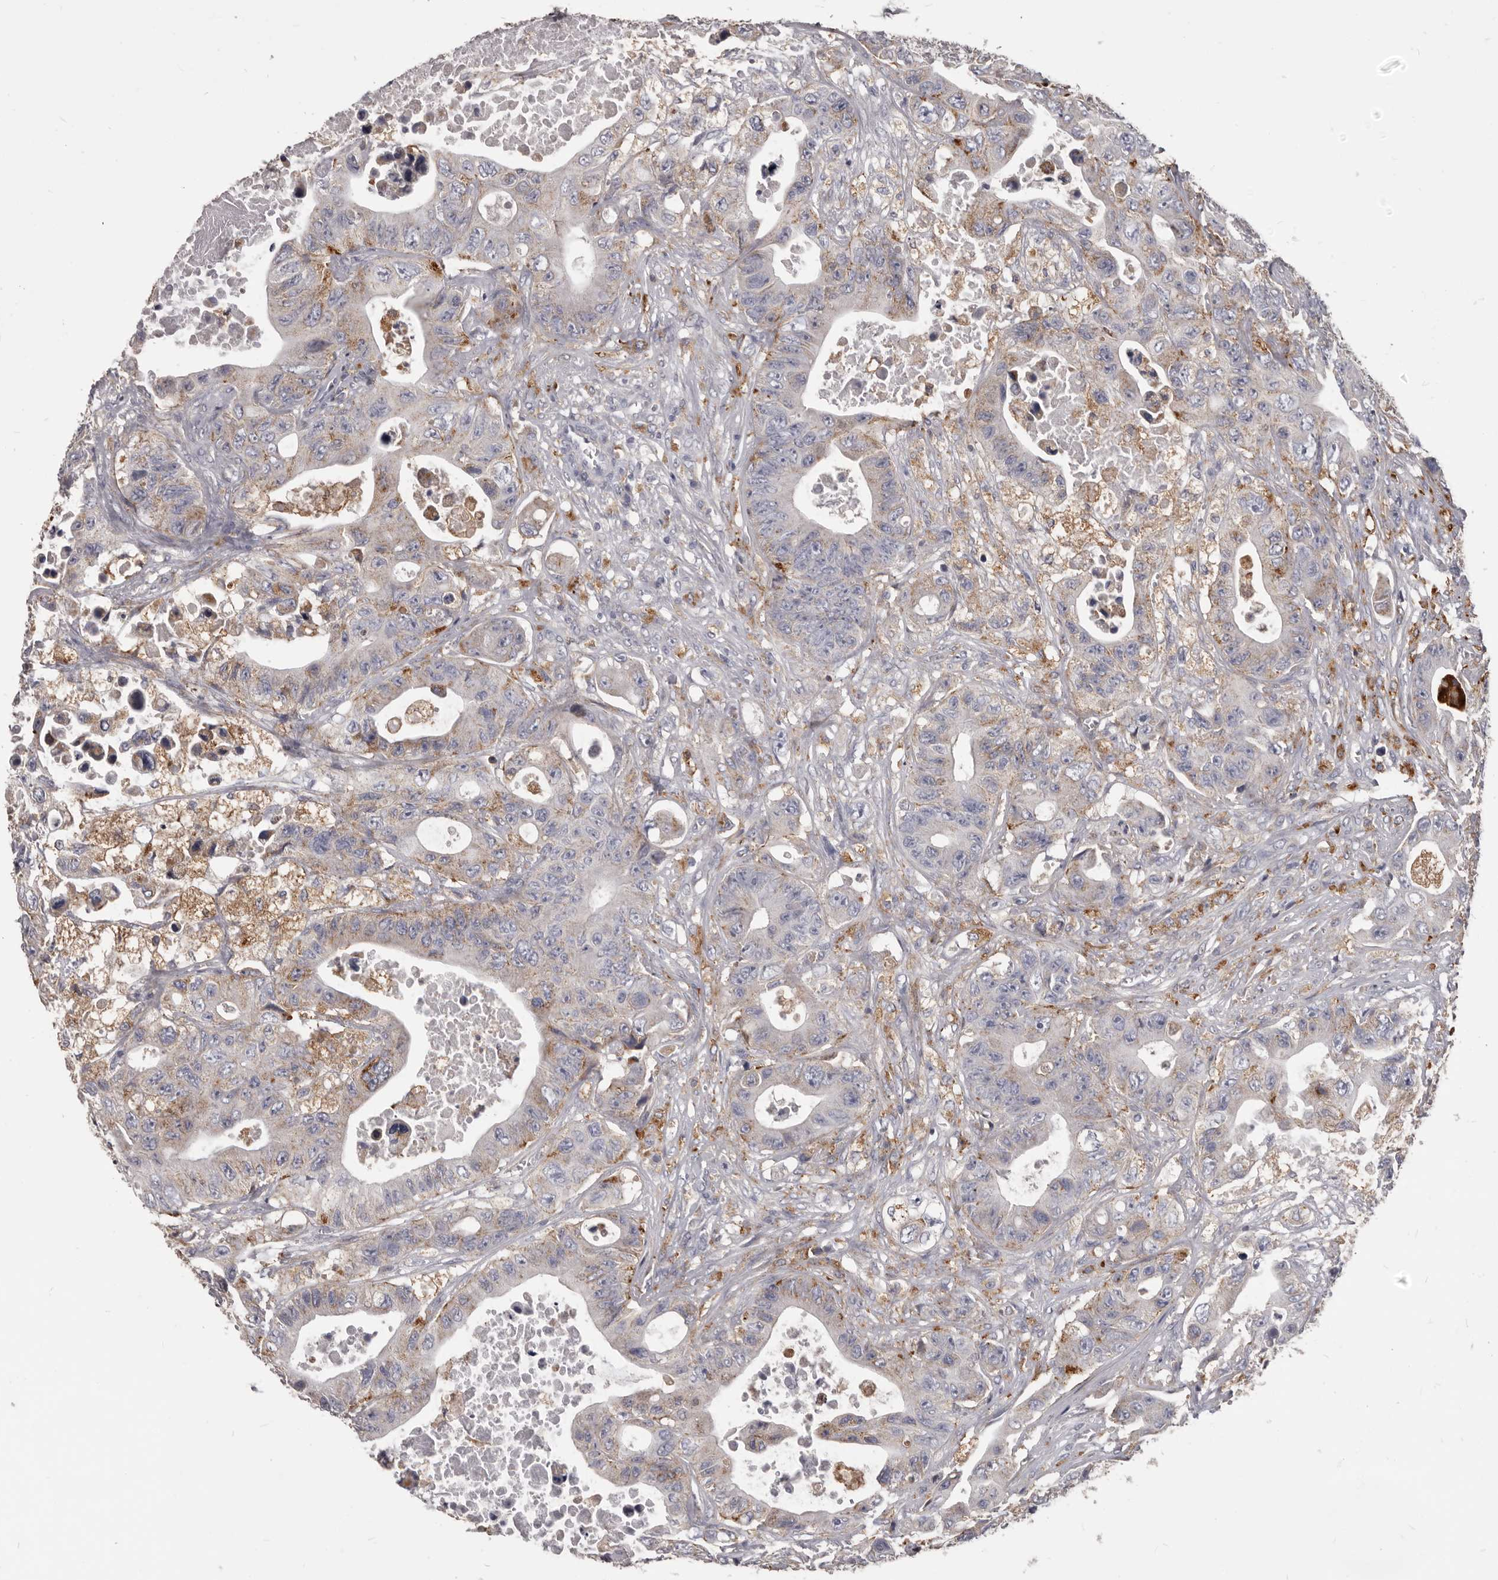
{"staining": {"intensity": "moderate", "quantity": "<25%", "location": "cytoplasmic/membranous"}, "tissue": "colorectal cancer", "cell_type": "Tumor cells", "image_type": "cancer", "snomed": [{"axis": "morphology", "description": "Adenocarcinoma, NOS"}, {"axis": "topography", "description": "Colon"}], "caption": "This is an image of IHC staining of adenocarcinoma (colorectal), which shows moderate expression in the cytoplasmic/membranous of tumor cells.", "gene": "PI4K2A", "patient": {"sex": "female", "age": 46}}